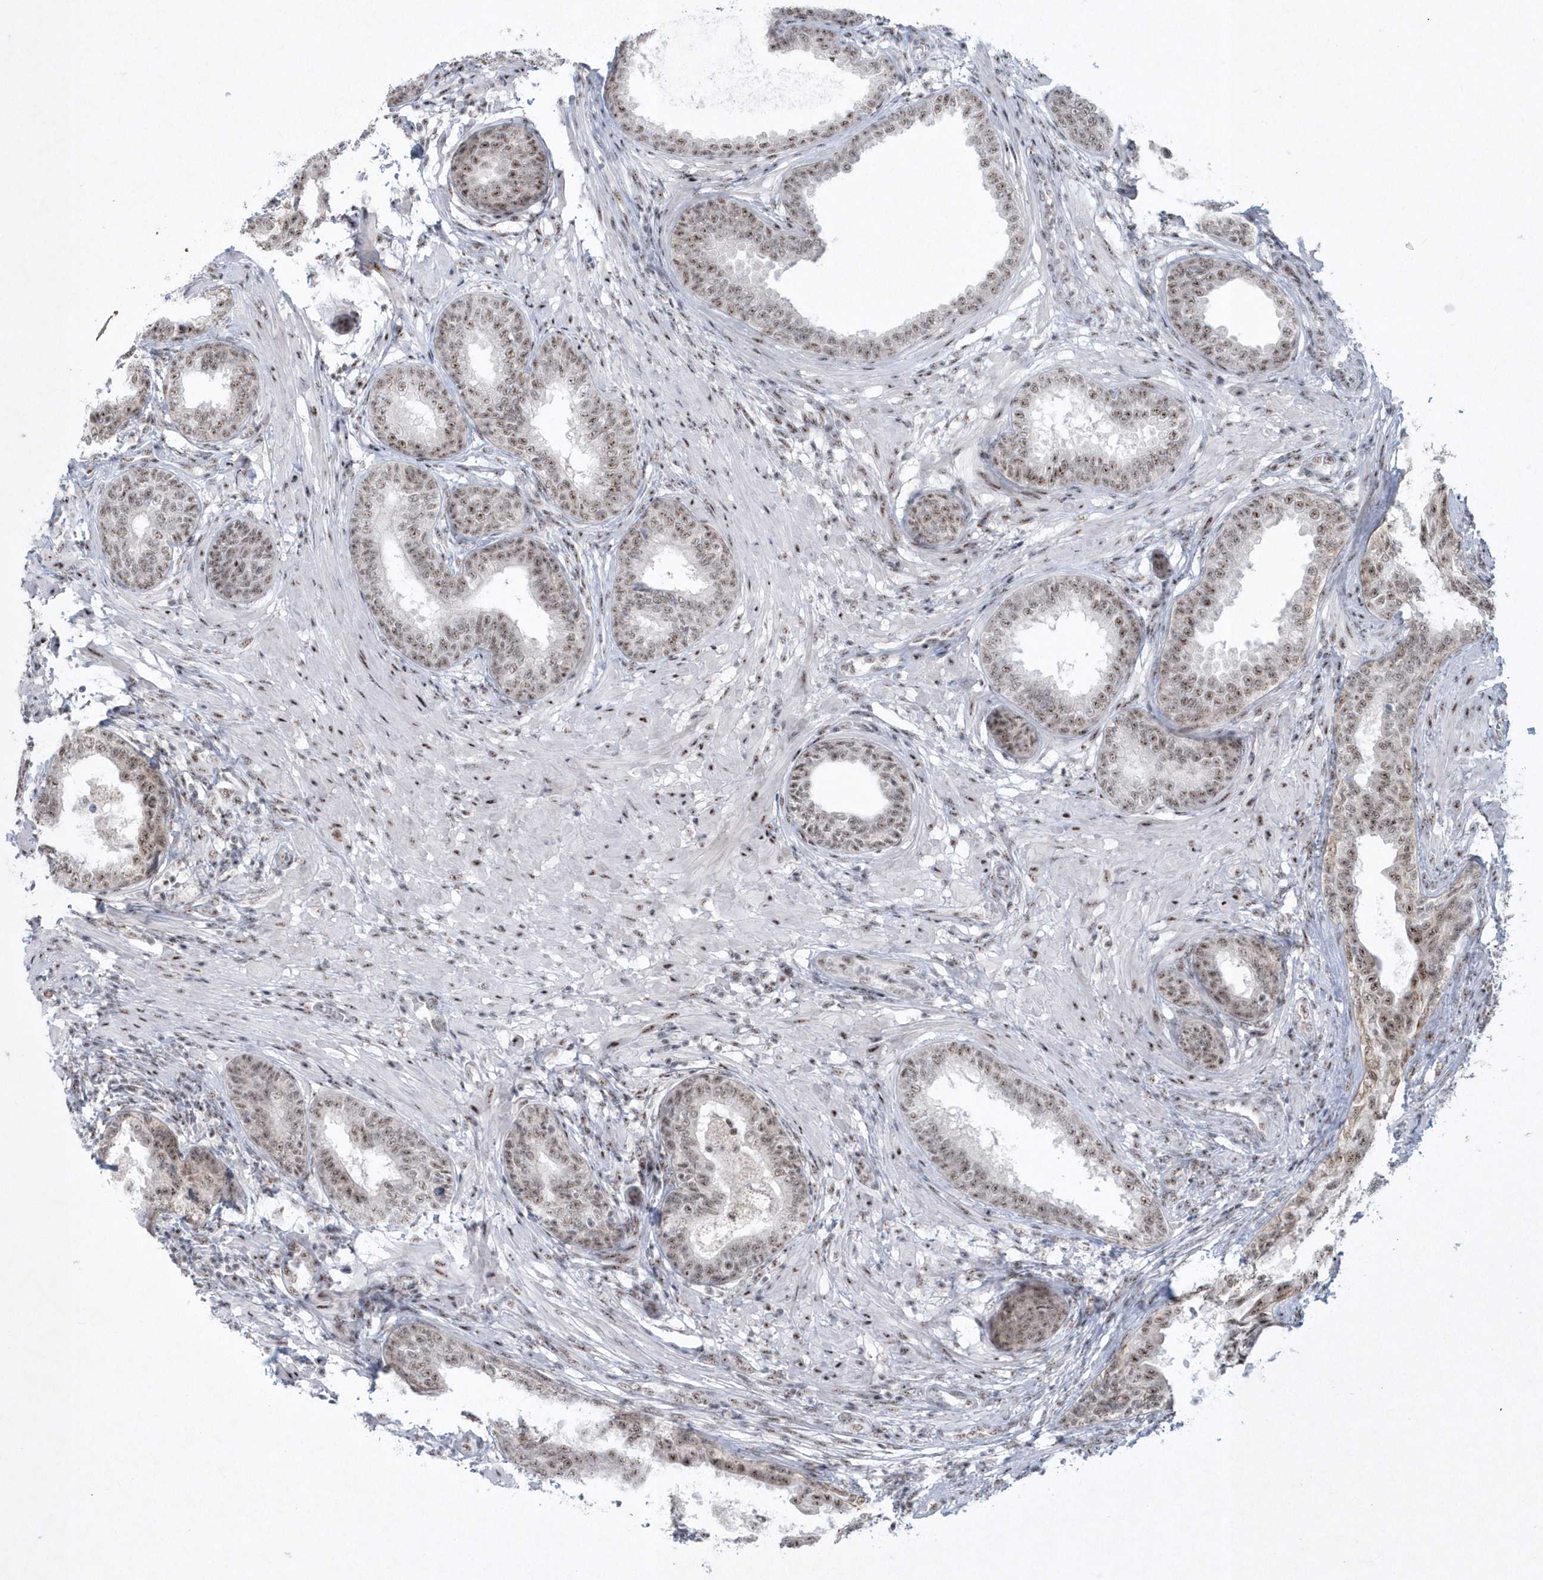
{"staining": {"intensity": "moderate", "quantity": ">75%", "location": "nuclear"}, "tissue": "prostate", "cell_type": "Glandular cells", "image_type": "normal", "snomed": [{"axis": "morphology", "description": "Normal tissue, NOS"}, {"axis": "topography", "description": "Prostate"}], "caption": "Immunohistochemical staining of benign prostate reveals moderate nuclear protein staining in approximately >75% of glandular cells.", "gene": "KDM6B", "patient": {"sex": "male", "age": 76}}